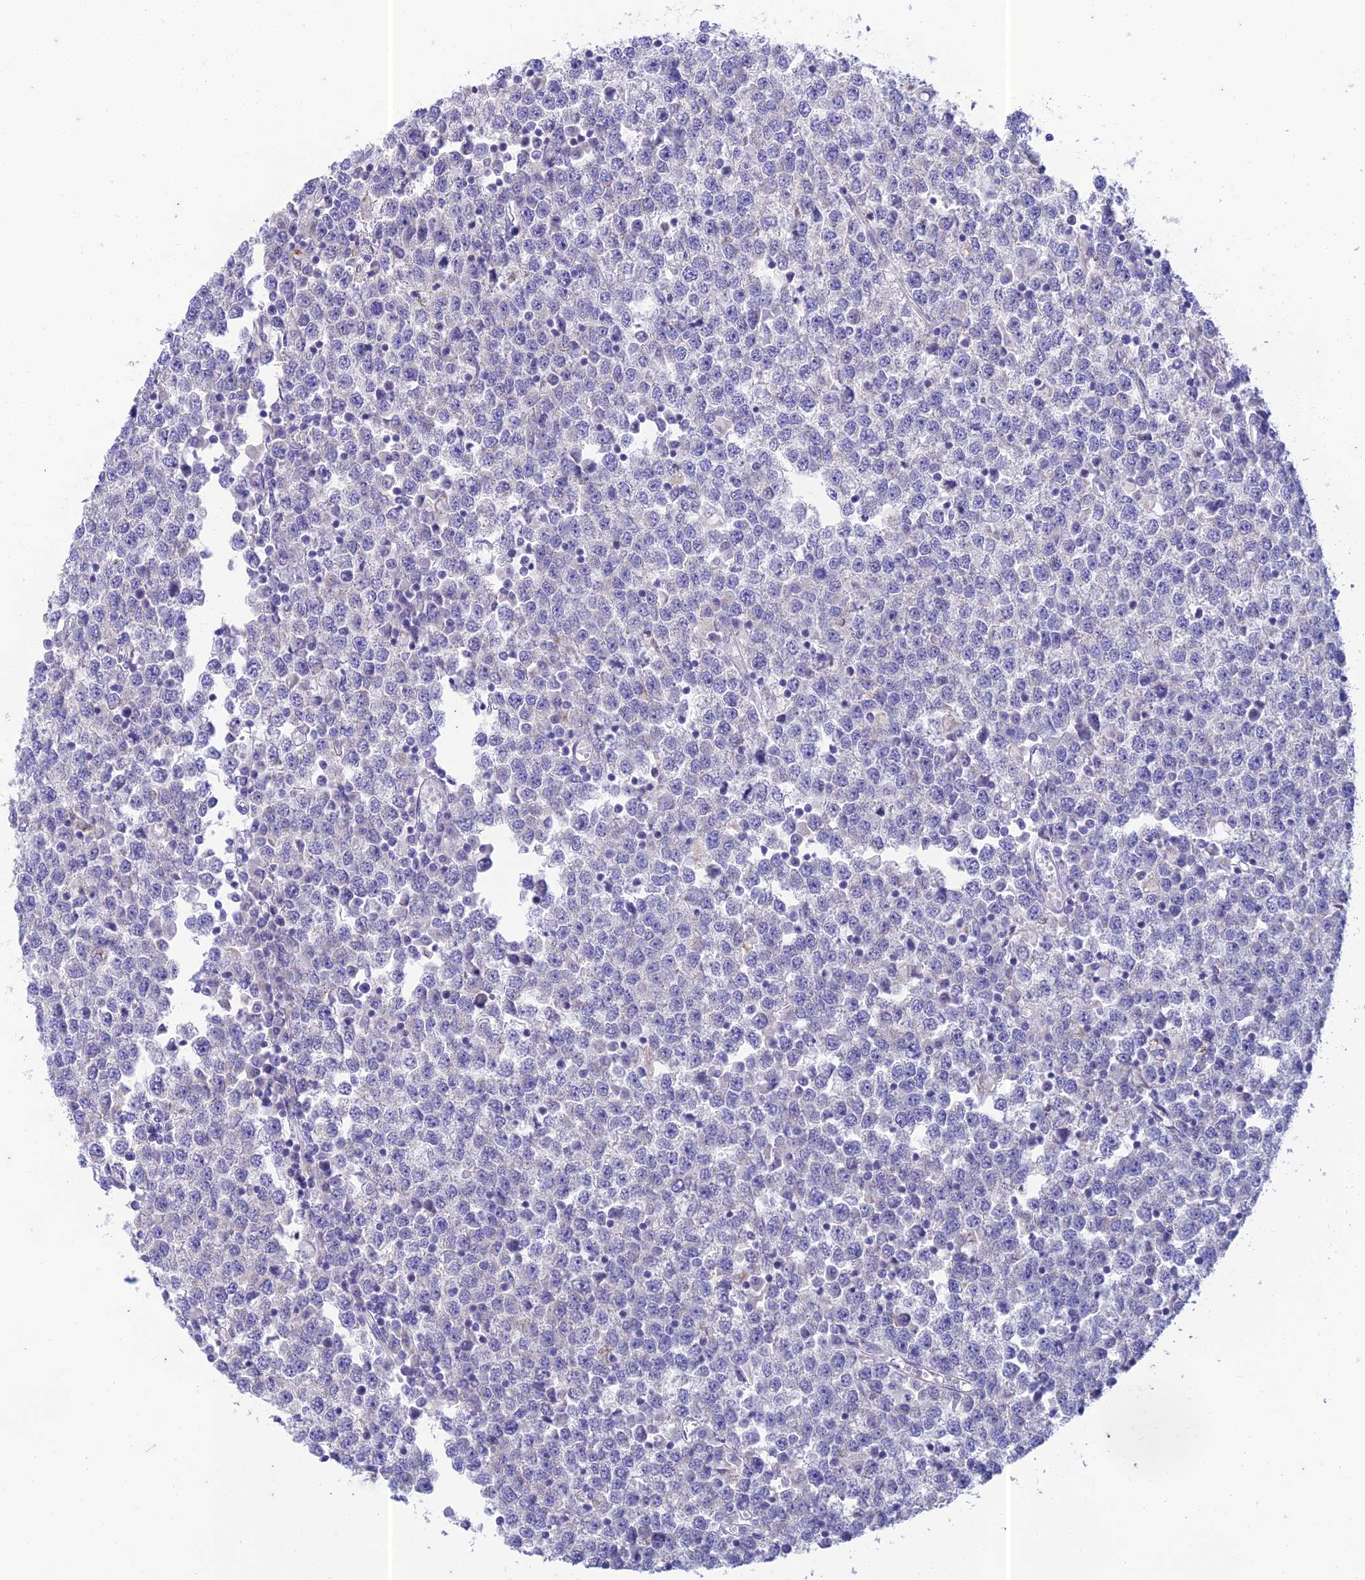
{"staining": {"intensity": "negative", "quantity": "none", "location": "none"}, "tissue": "testis cancer", "cell_type": "Tumor cells", "image_type": "cancer", "snomed": [{"axis": "morphology", "description": "Seminoma, NOS"}, {"axis": "topography", "description": "Testis"}], "caption": "This is an immunohistochemistry photomicrograph of human testis seminoma. There is no expression in tumor cells.", "gene": "PTCD2", "patient": {"sex": "male", "age": 65}}